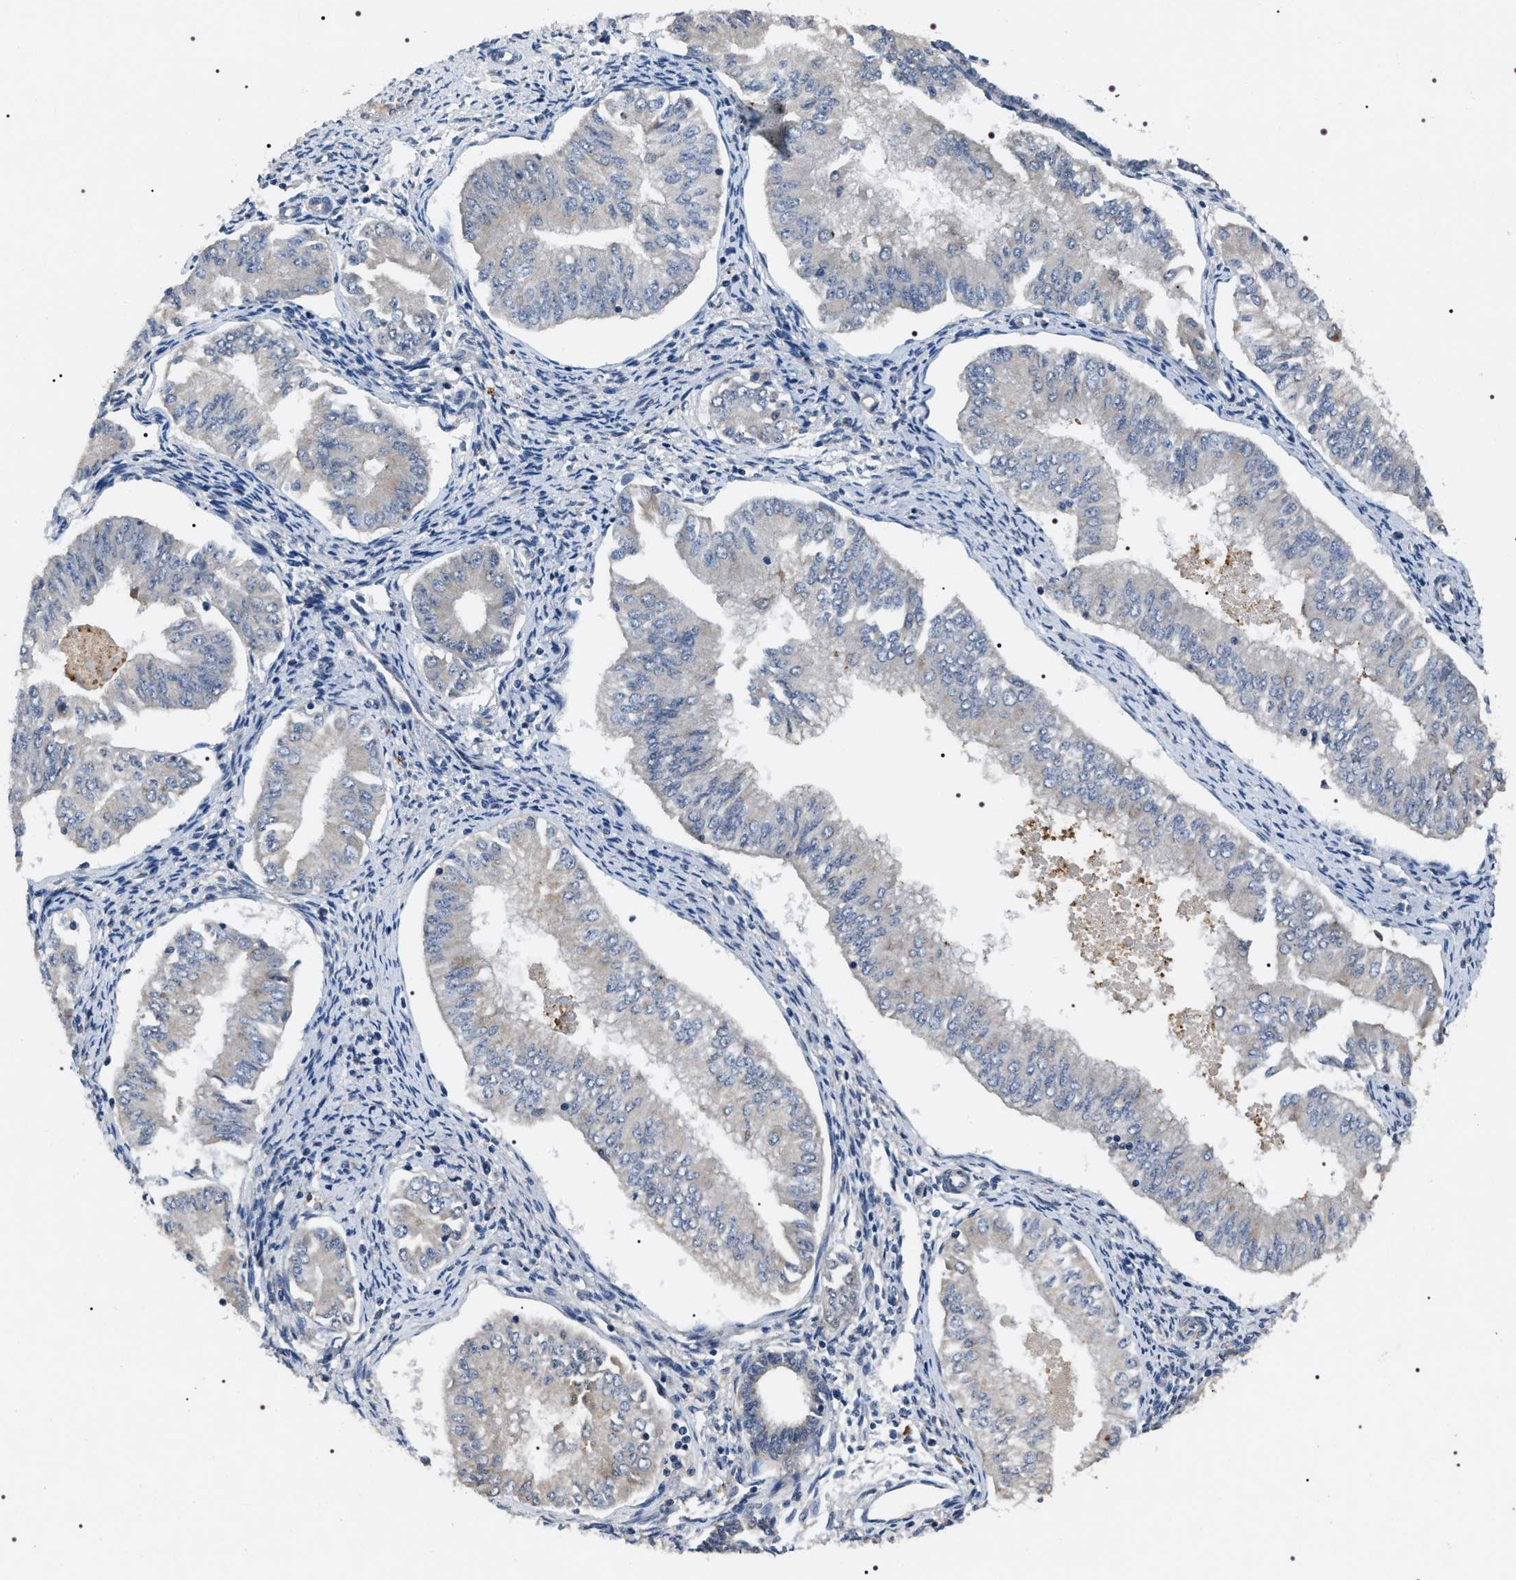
{"staining": {"intensity": "negative", "quantity": "none", "location": "none"}, "tissue": "endometrial cancer", "cell_type": "Tumor cells", "image_type": "cancer", "snomed": [{"axis": "morphology", "description": "Normal tissue, NOS"}, {"axis": "morphology", "description": "Adenocarcinoma, NOS"}, {"axis": "topography", "description": "Endometrium"}], "caption": "This is a histopathology image of immunohistochemistry (IHC) staining of endometrial cancer, which shows no staining in tumor cells.", "gene": "IFT81", "patient": {"sex": "female", "age": 53}}